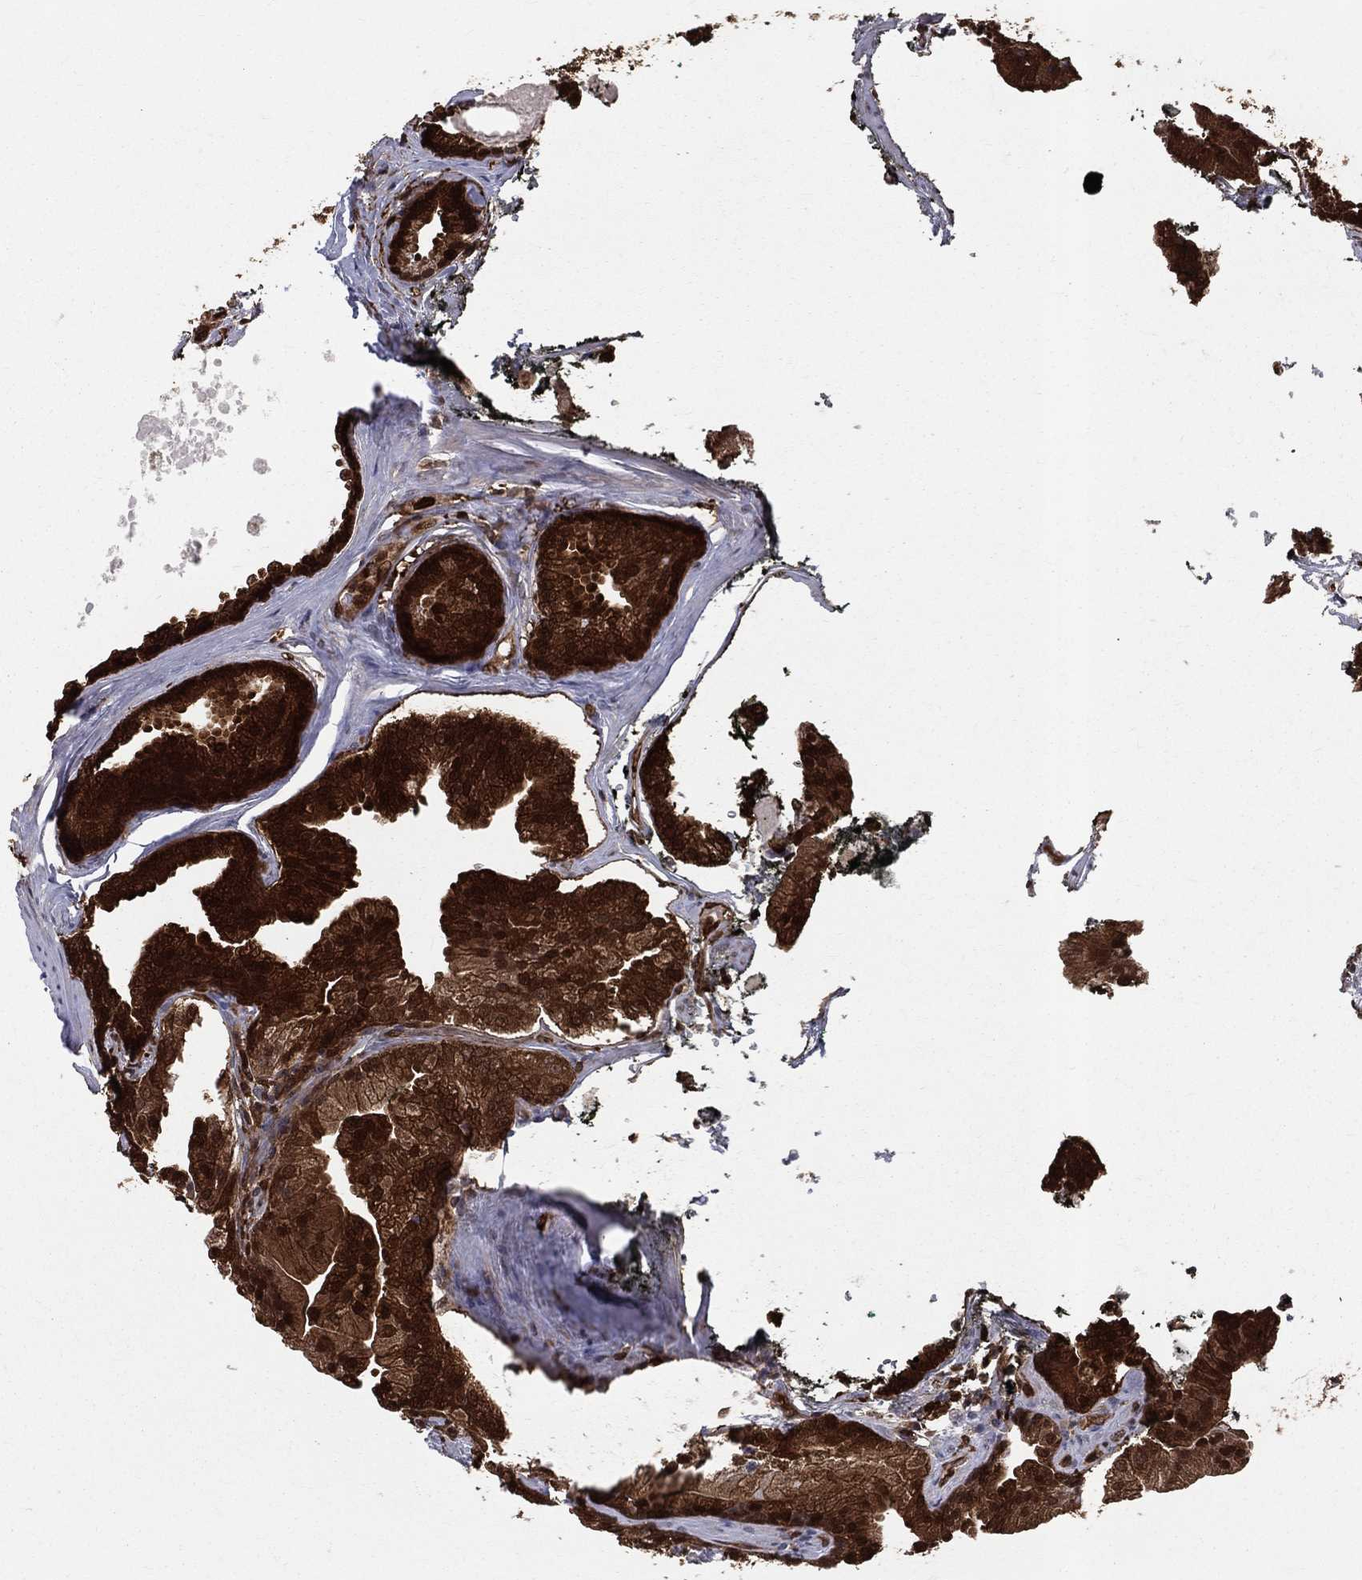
{"staining": {"intensity": "strong", "quantity": ">75%", "location": "cytoplasmic/membranous,nuclear"}, "tissue": "prostate cancer", "cell_type": "Tumor cells", "image_type": "cancer", "snomed": [{"axis": "morphology", "description": "Adenocarcinoma, NOS"}, {"axis": "morphology", "description": "Adenocarcinoma, High grade"}, {"axis": "topography", "description": "Prostate"}], "caption": "Strong cytoplasmic/membranous and nuclear positivity is appreciated in about >75% of tumor cells in prostate cancer.", "gene": "ENO1", "patient": {"sex": "male", "age": 64}}